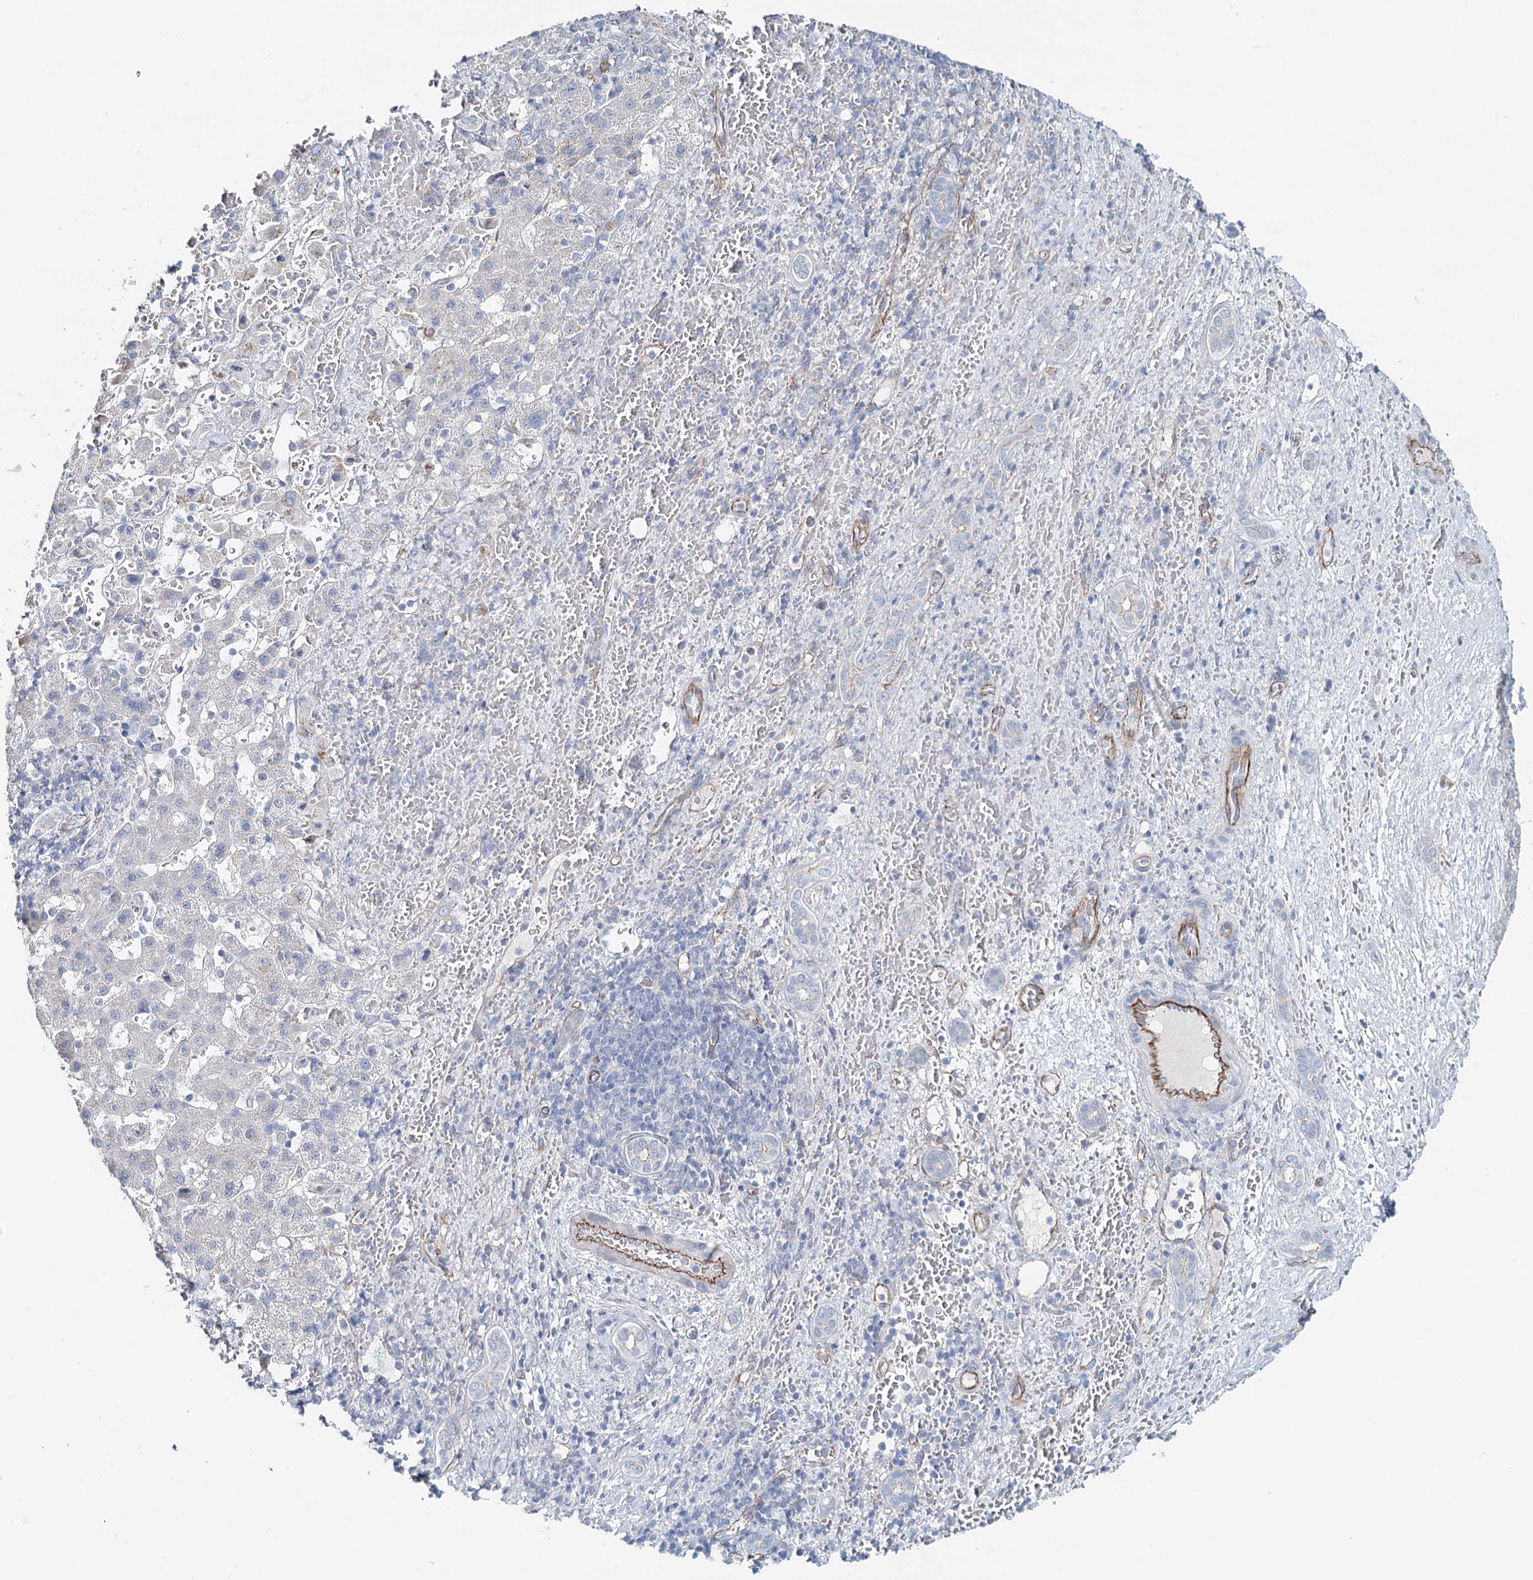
{"staining": {"intensity": "negative", "quantity": "none", "location": "none"}, "tissue": "liver cancer", "cell_type": "Tumor cells", "image_type": "cancer", "snomed": [{"axis": "morphology", "description": "Normal tissue, NOS"}, {"axis": "morphology", "description": "Carcinoma, Hepatocellular, NOS"}, {"axis": "topography", "description": "Liver"}], "caption": "A histopathology image of human liver hepatocellular carcinoma is negative for staining in tumor cells. (DAB (3,3'-diaminobenzidine) immunohistochemistry (IHC), high magnification).", "gene": "SYNPO", "patient": {"sex": "male", "age": 57}}